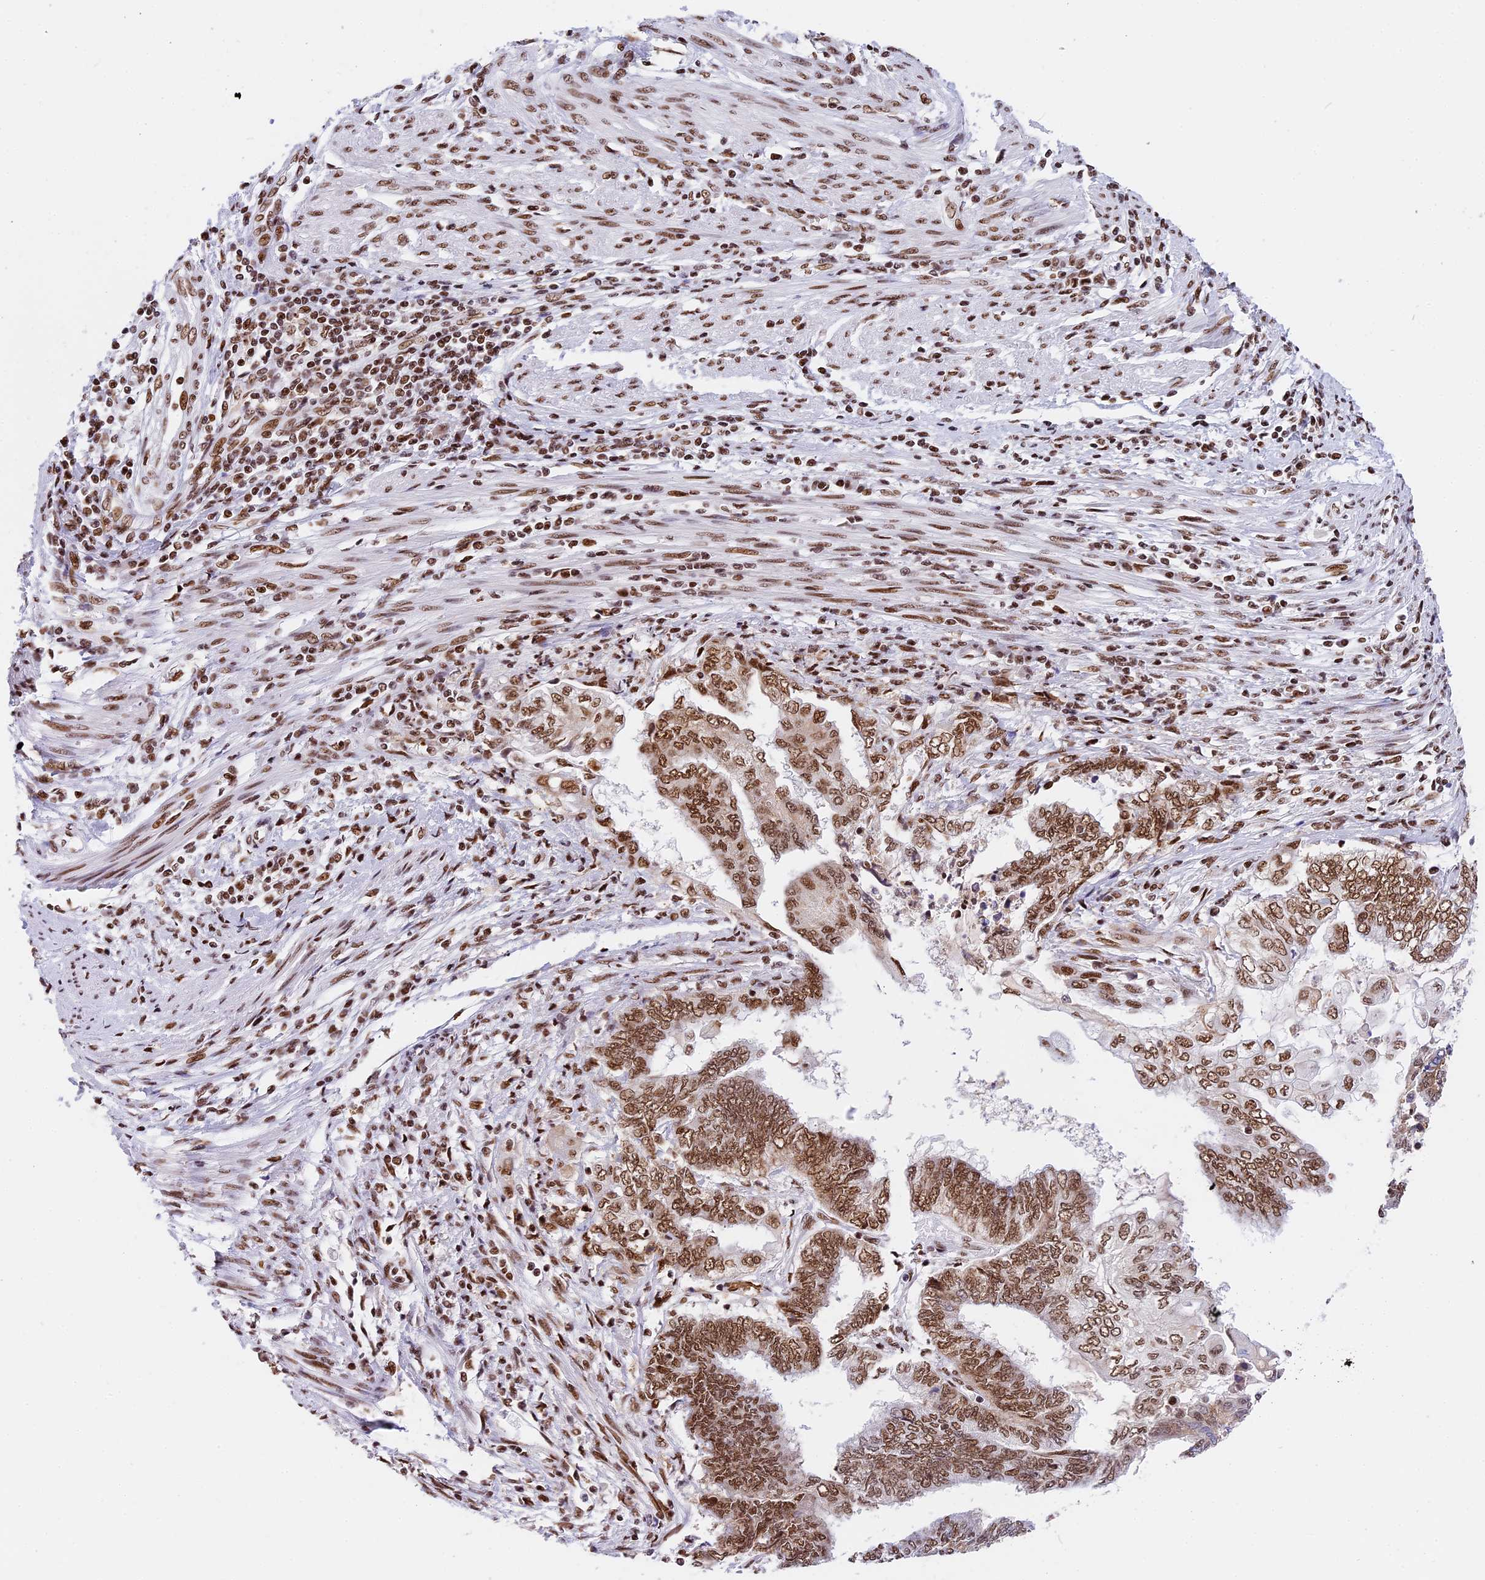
{"staining": {"intensity": "moderate", "quantity": ">75%", "location": "nuclear"}, "tissue": "endometrial cancer", "cell_type": "Tumor cells", "image_type": "cancer", "snomed": [{"axis": "morphology", "description": "Adenocarcinoma, NOS"}, {"axis": "topography", "description": "Uterus"}, {"axis": "topography", "description": "Endometrium"}], "caption": "This is an image of immunohistochemistry staining of endometrial cancer (adenocarcinoma), which shows moderate expression in the nuclear of tumor cells.", "gene": "SBNO1", "patient": {"sex": "female", "age": 70}}